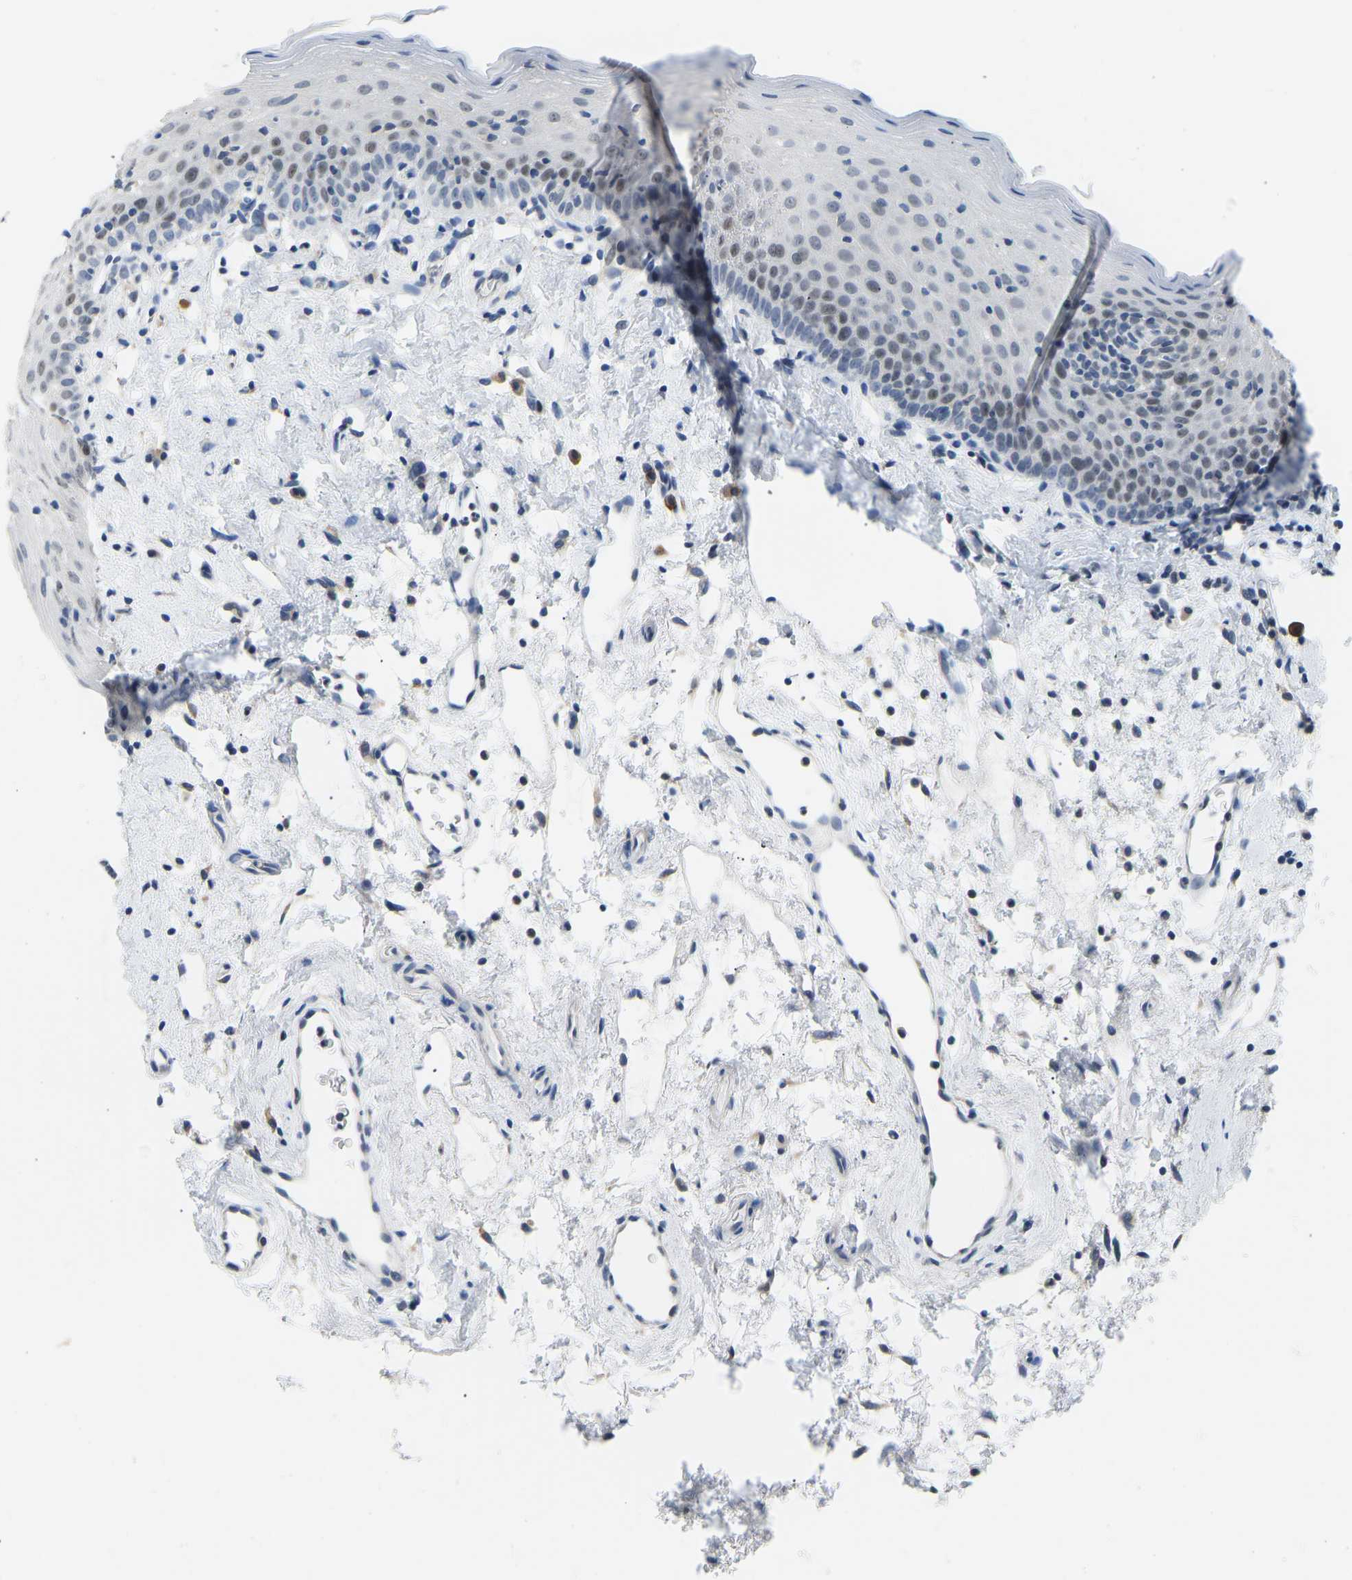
{"staining": {"intensity": "weak", "quantity": "<25%", "location": "nuclear"}, "tissue": "oral mucosa", "cell_type": "Squamous epithelial cells", "image_type": "normal", "snomed": [{"axis": "morphology", "description": "Normal tissue, NOS"}, {"axis": "topography", "description": "Oral tissue"}], "caption": "This is an IHC micrograph of normal oral mucosa. There is no staining in squamous epithelial cells.", "gene": "VRK1", "patient": {"sex": "male", "age": 66}}